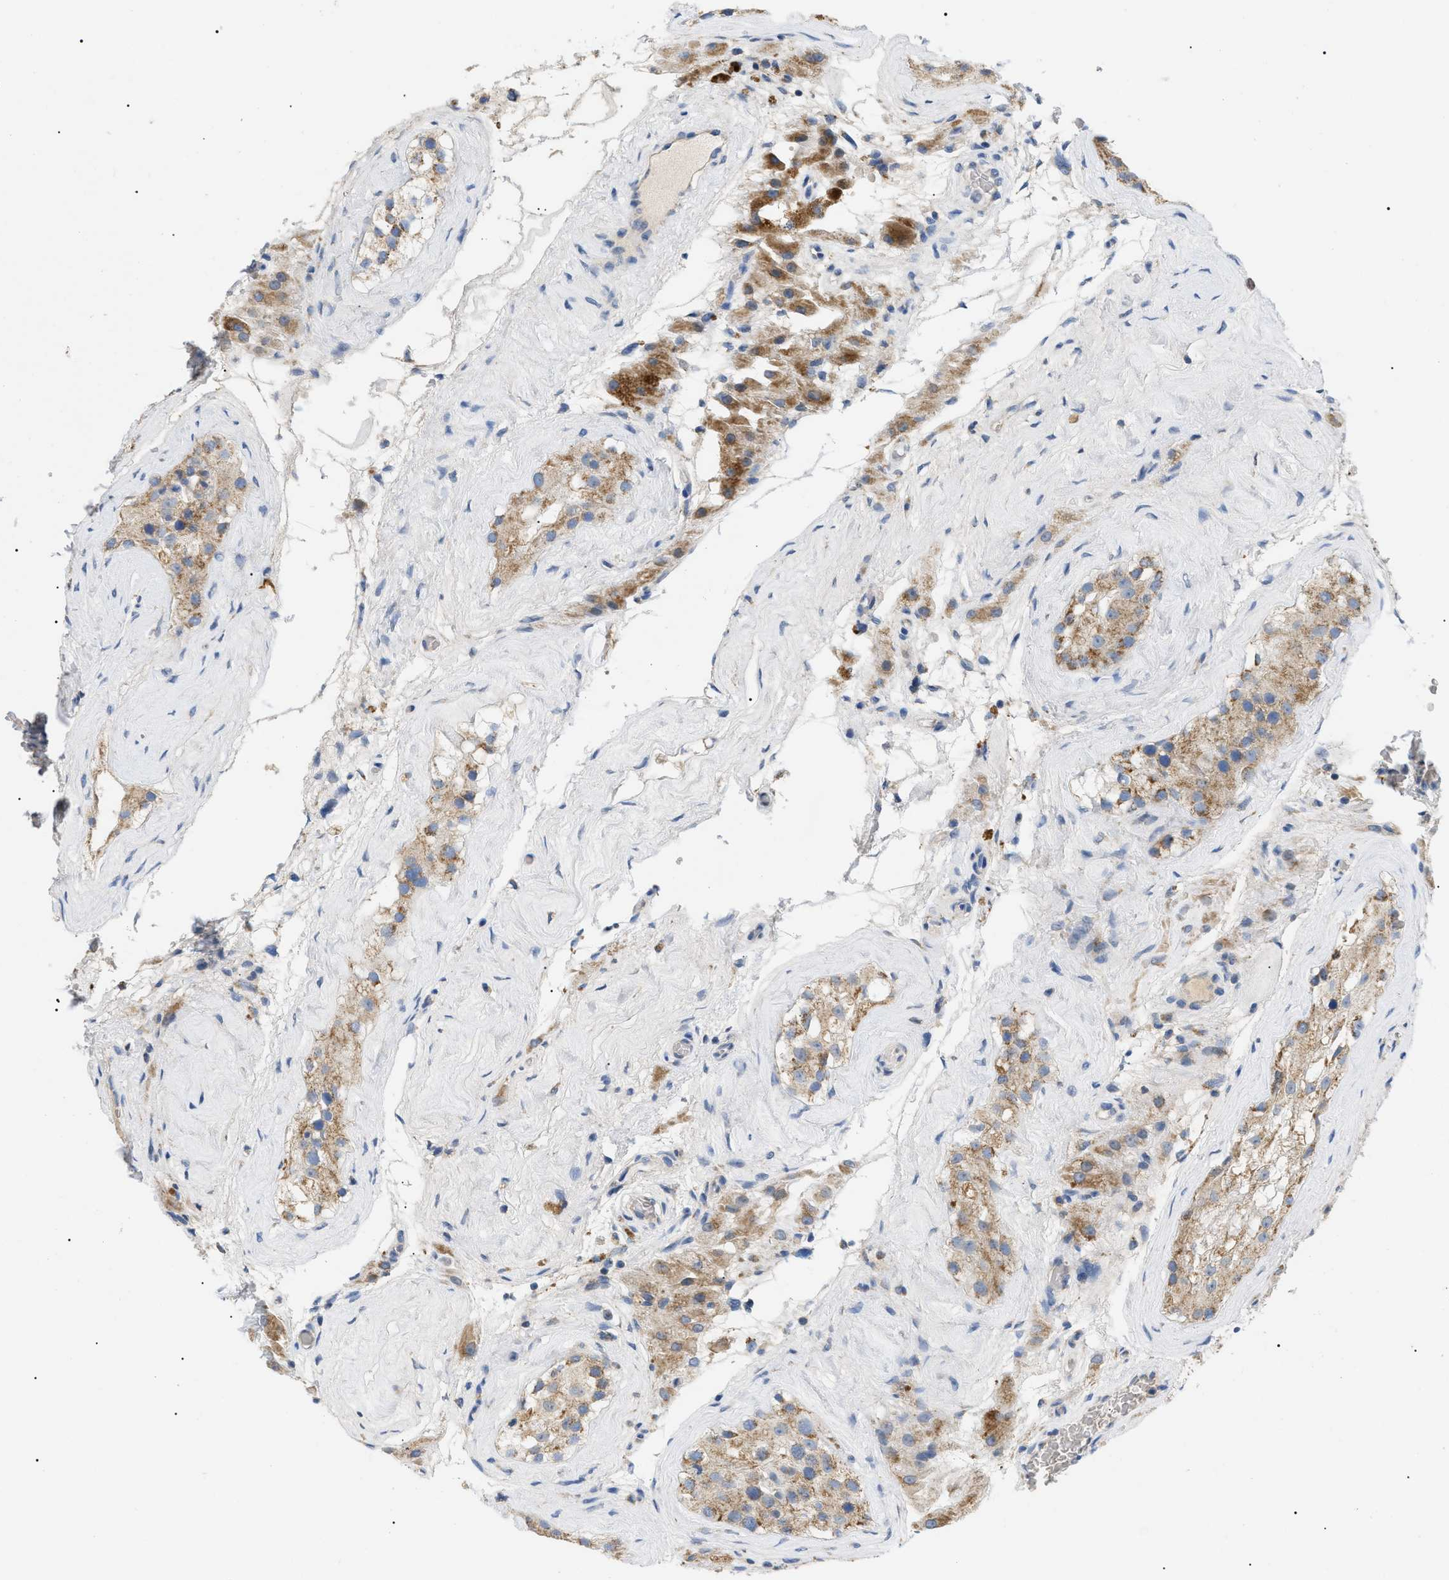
{"staining": {"intensity": "moderate", "quantity": ">75%", "location": "cytoplasmic/membranous"}, "tissue": "testis", "cell_type": "Cells in seminiferous ducts", "image_type": "normal", "snomed": [{"axis": "morphology", "description": "Normal tissue, NOS"}, {"axis": "morphology", "description": "Seminoma, NOS"}, {"axis": "topography", "description": "Testis"}], "caption": "Unremarkable testis shows moderate cytoplasmic/membranous expression in about >75% of cells in seminiferous ducts, visualized by immunohistochemistry. (brown staining indicates protein expression, while blue staining denotes nuclei).", "gene": "TOMM6", "patient": {"sex": "male", "age": 71}}